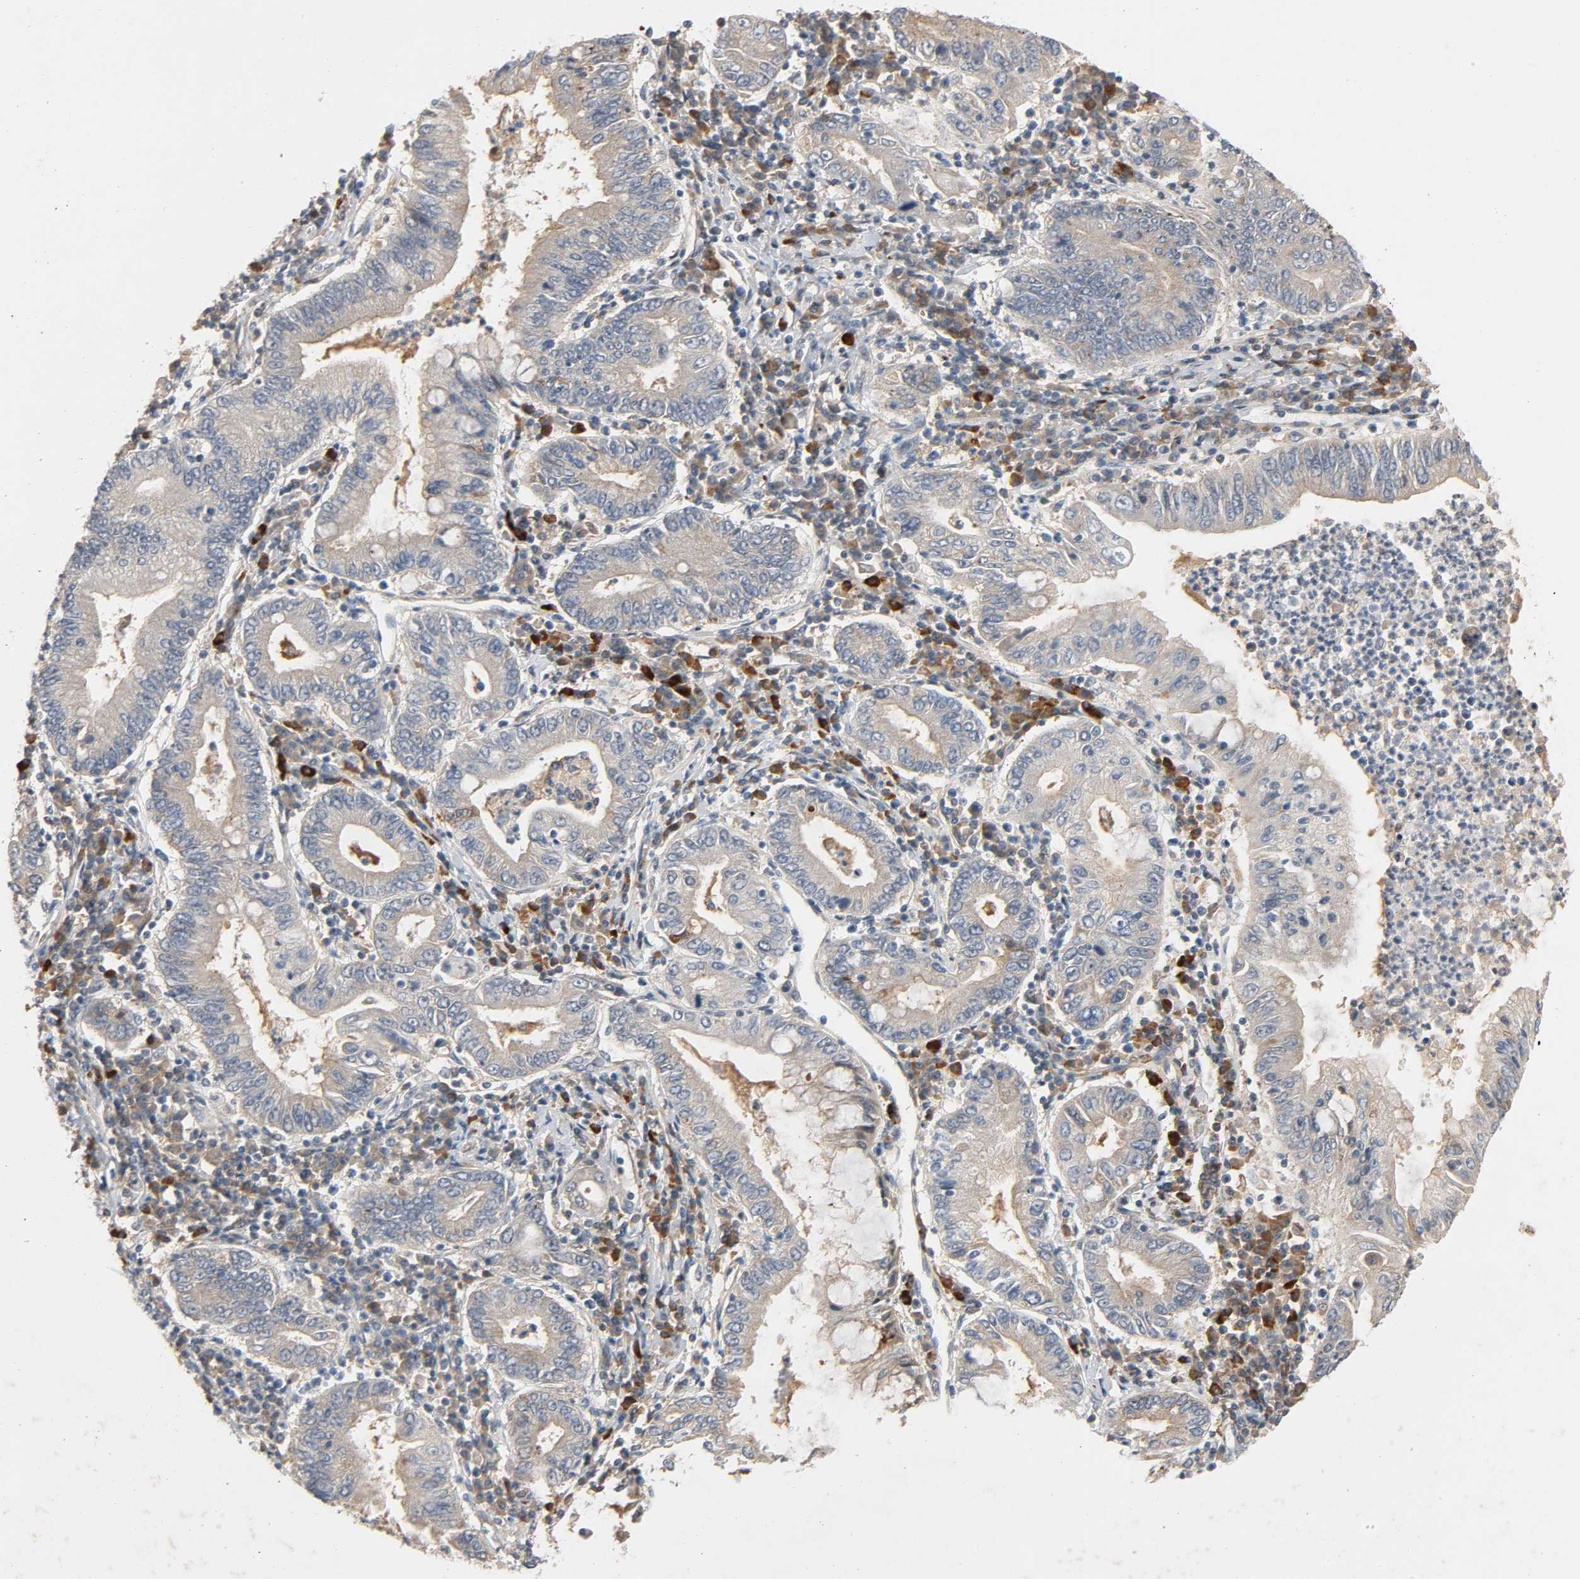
{"staining": {"intensity": "weak", "quantity": "25%-75%", "location": "cytoplasmic/membranous"}, "tissue": "stomach cancer", "cell_type": "Tumor cells", "image_type": "cancer", "snomed": [{"axis": "morphology", "description": "Normal tissue, NOS"}, {"axis": "morphology", "description": "Adenocarcinoma, NOS"}, {"axis": "topography", "description": "Esophagus"}, {"axis": "topography", "description": "Stomach, upper"}, {"axis": "topography", "description": "Peripheral nerve tissue"}], "caption": "This is an image of immunohistochemistry (IHC) staining of stomach adenocarcinoma, which shows weak expression in the cytoplasmic/membranous of tumor cells.", "gene": "CD4", "patient": {"sex": "male", "age": 62}}